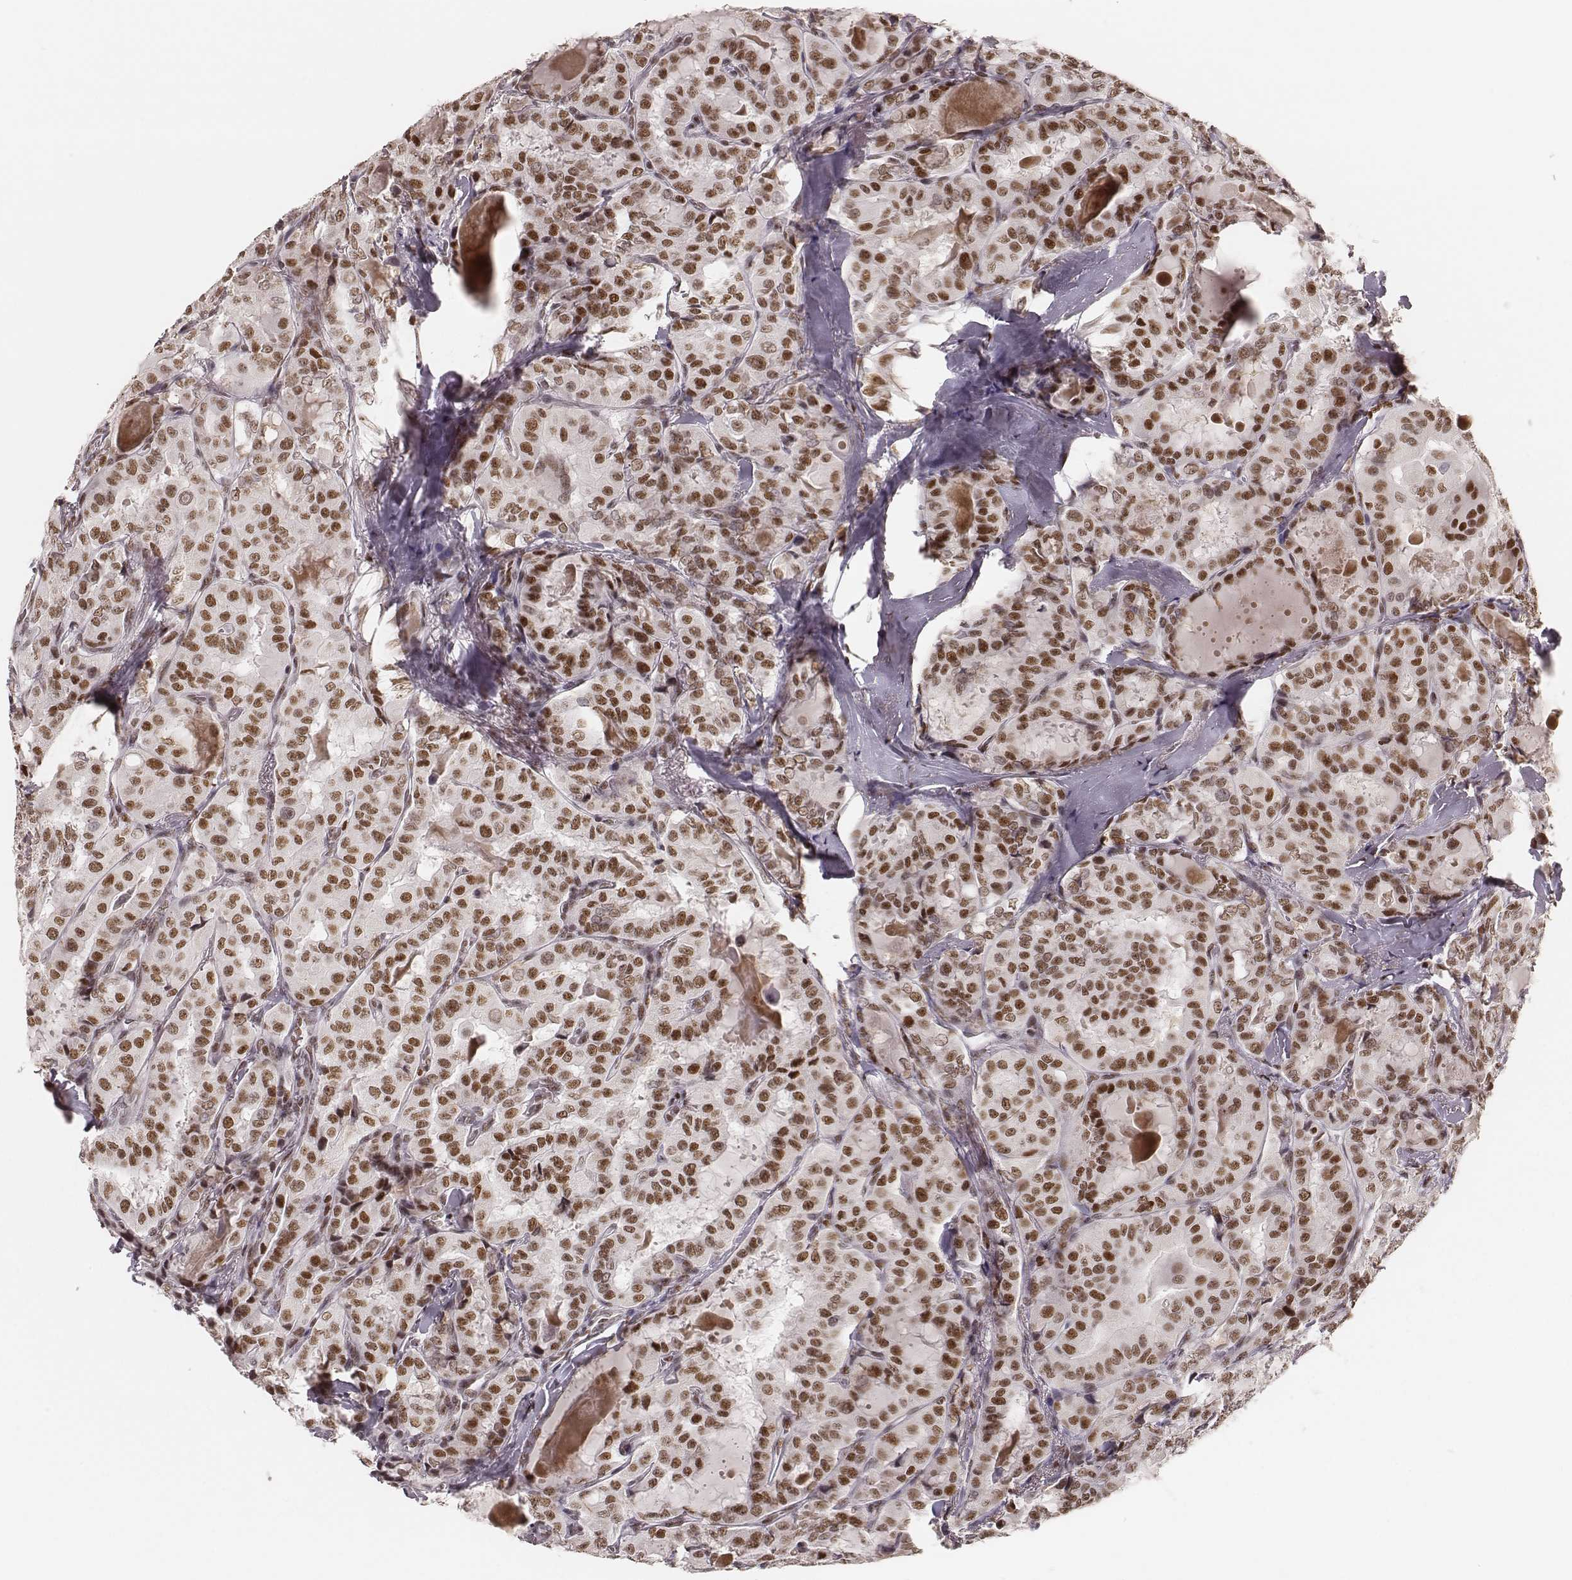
{"staining": {"intensity": "moderate", "quantity": ">75%", "location": "nuclear"}, "tissue": "thyroid cancer", "cell_type": "Tumor cells", "image_type": "cancer", "snomed": [{"axis": "morphology", "description": "Papillary adenocarcinoma, NOS"}, {"axis": "topography", "description": "Thyroid gland"}], "caption": "Immunohistochemical staining of papillary adenocarcinoma (thyroid) shows moderate nuclear protein positivity in approximately >75% of tumor cells.", "gene": "PARP1", "patient": {"sex": "female", "age": 41}}